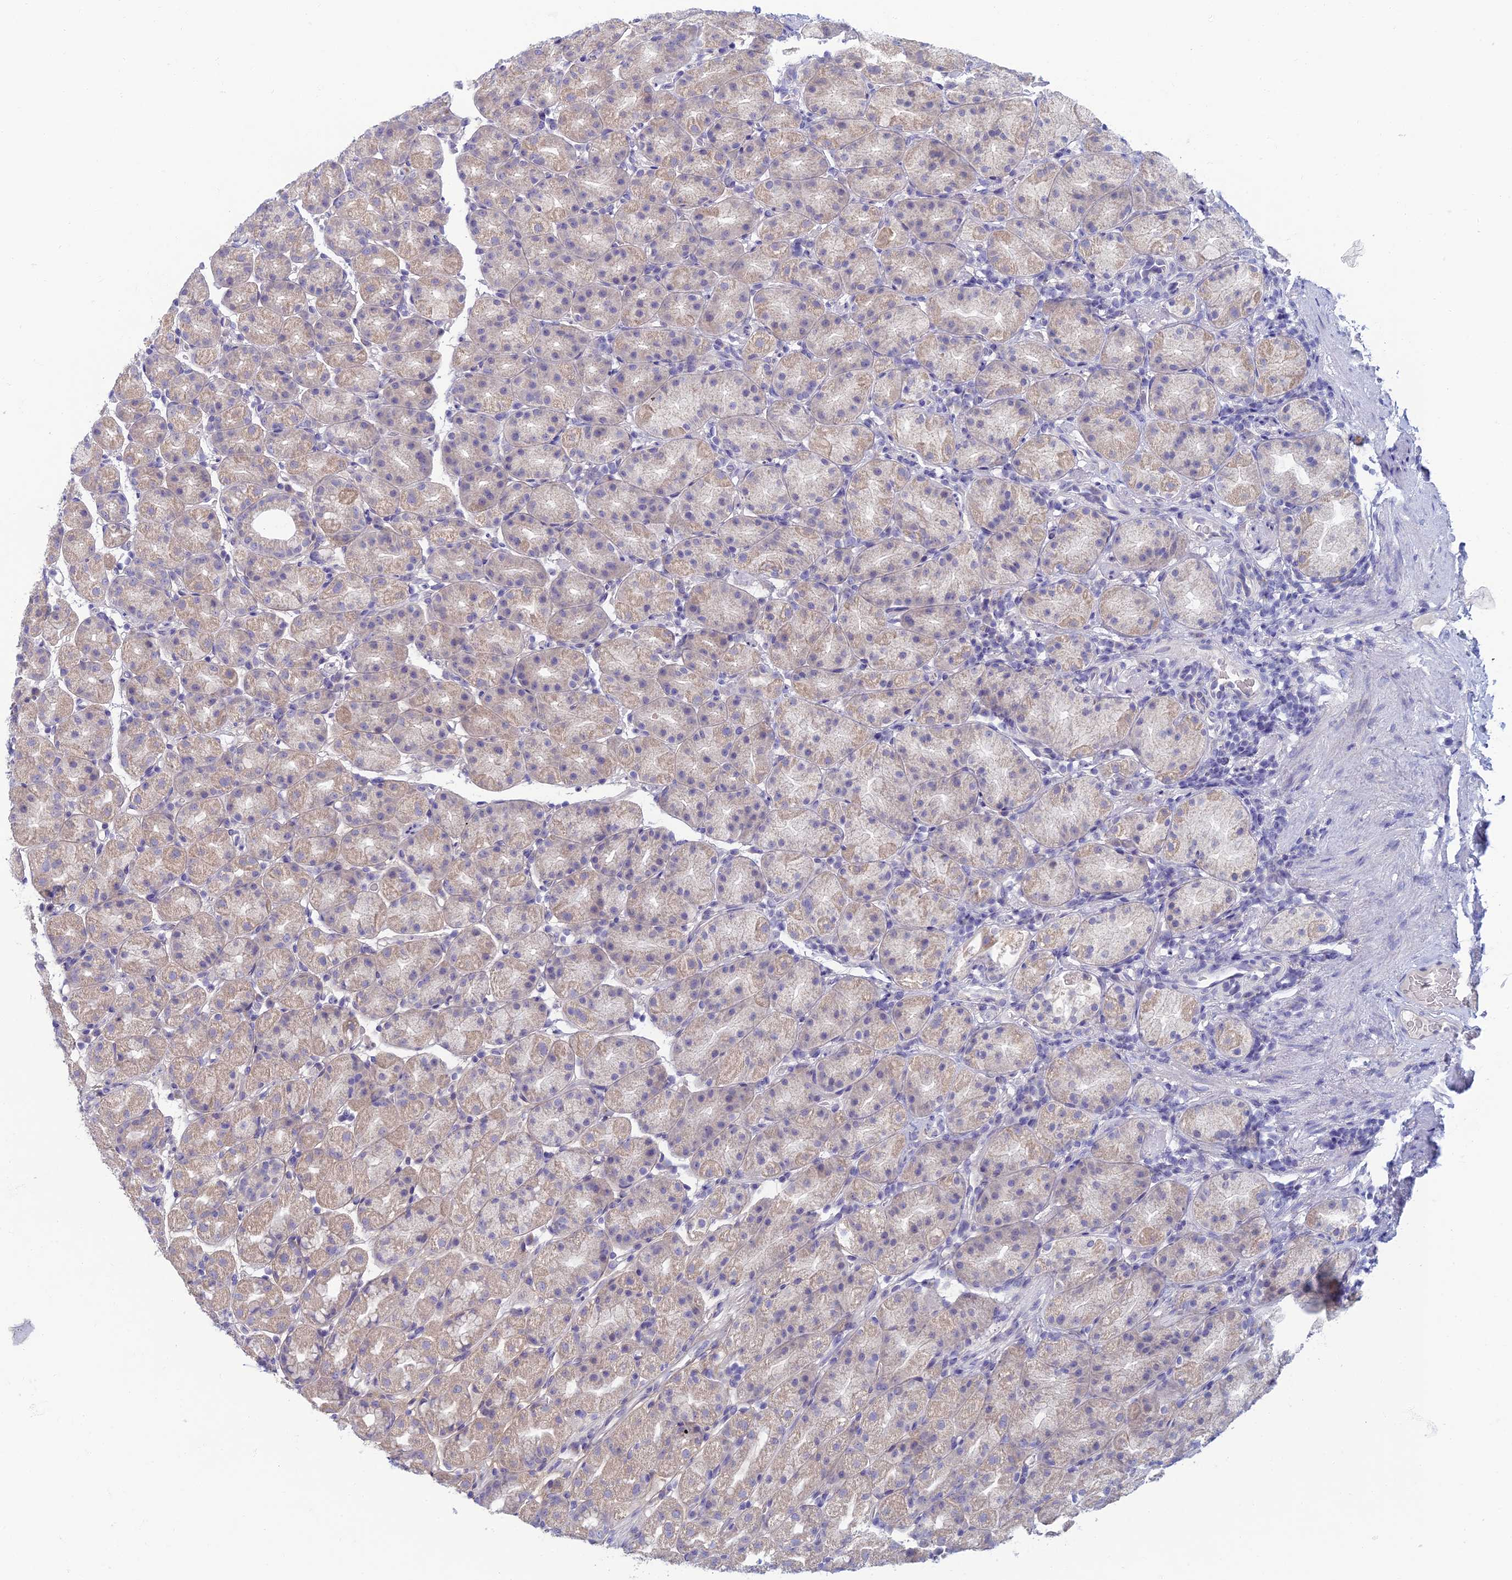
{"staining": {"intensity": "strong", "quantity": "<25%", "location": "cytoplasmic/membranous"}, "tissue": "stomach", "cell_type": "Glandular cells", "image_type": "normal", "snomed": [{"axis": "morphology", "description": "Normal tissue, NOS"}, {"axis": "topography", "description": "Stomach, upper"}], "caption": "Protein expression analysis of normal stomach reveals strong cytoplasmic/membranous staining in about <25% of glandular cells.", "gene": "SLC25A41", "patient": {"sex": "male", "age": 68}}